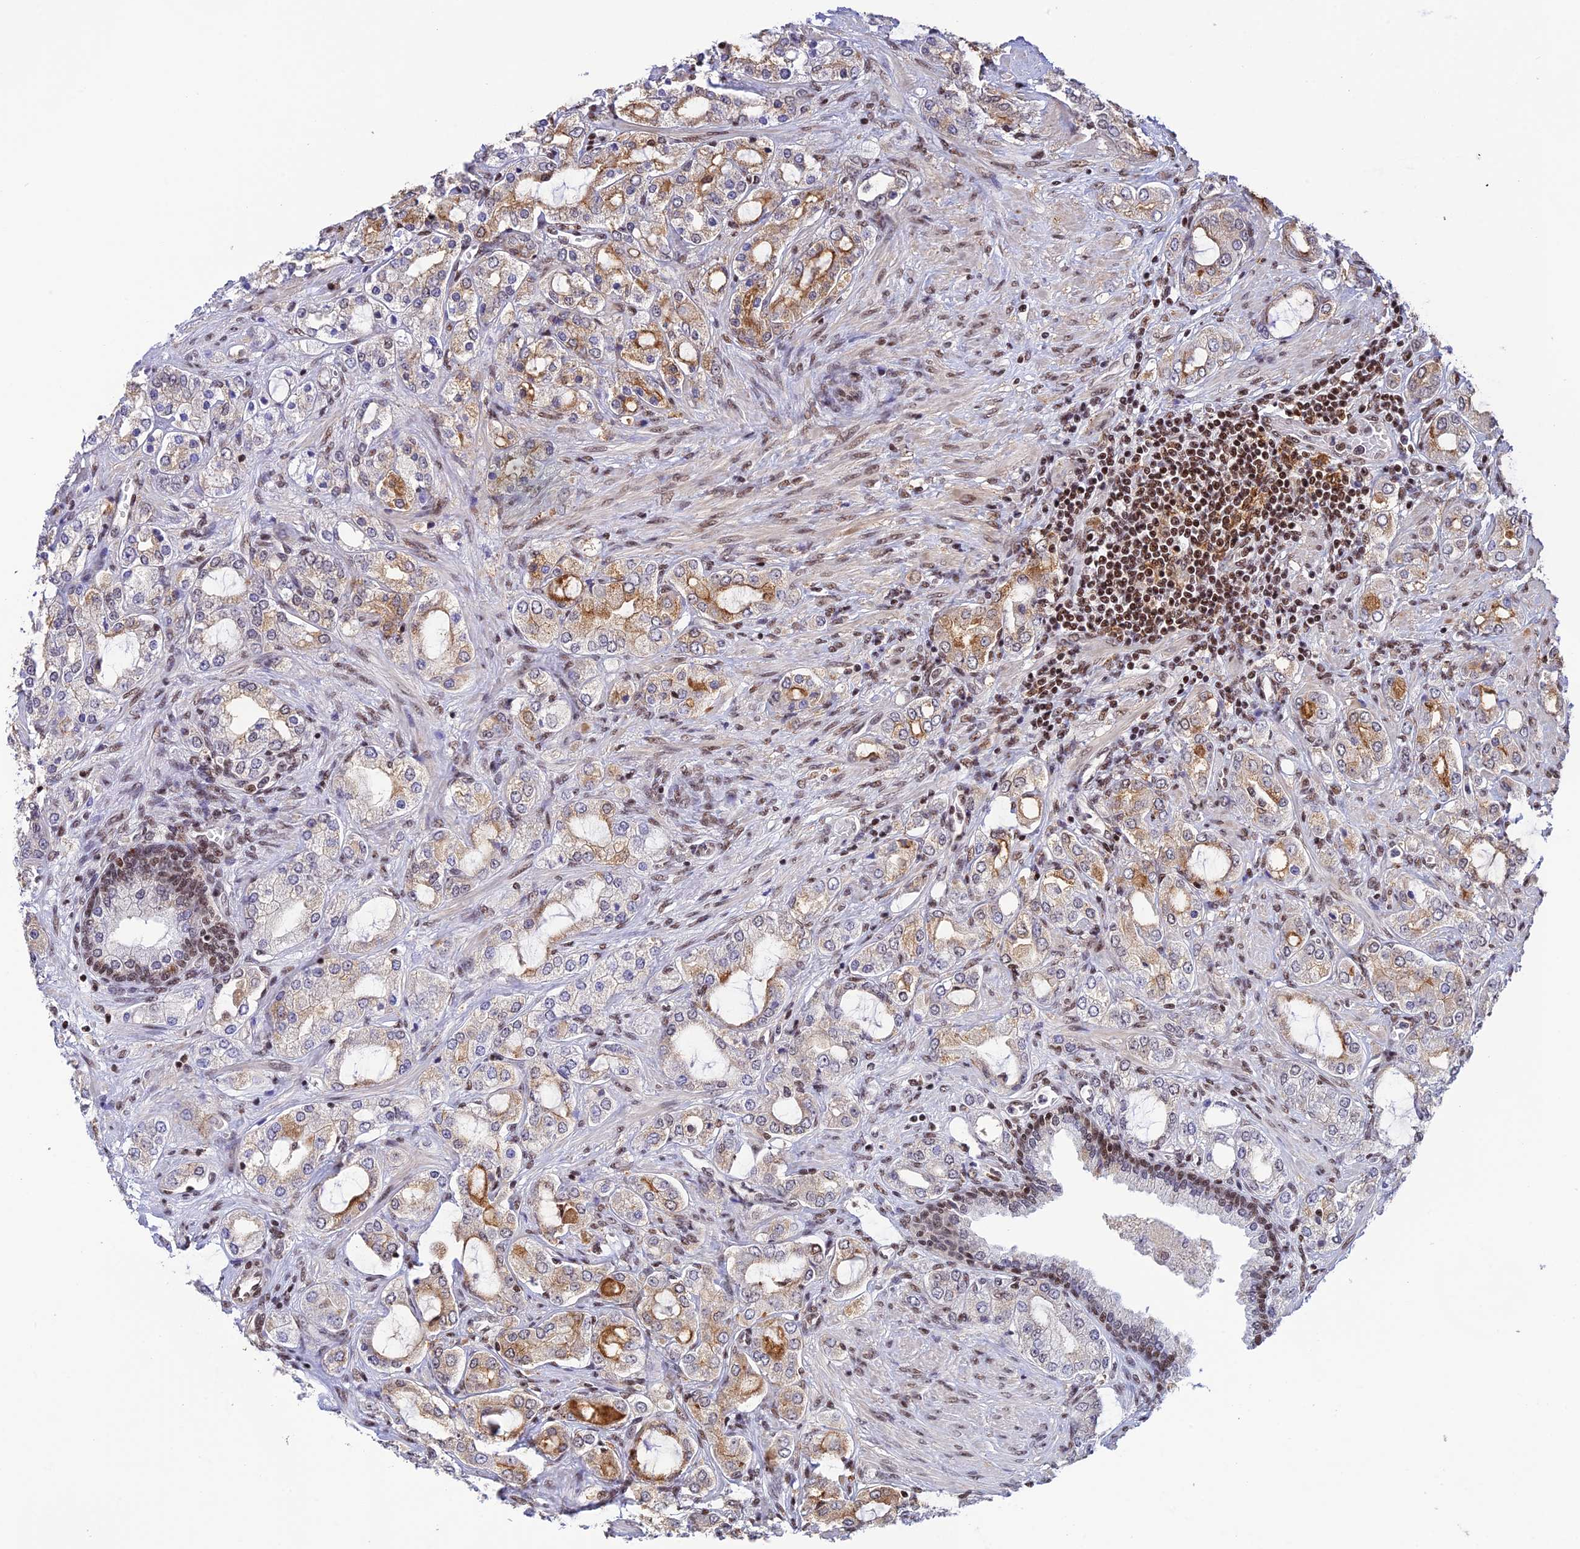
{"staining": {"intensity": "moderate", "quantity": "<25%", "location": "cytoplasmic/membranous"}, "tissue": "prostate cancer", "cell_type": "Tumor cells", "image_type": "cancer", "snomed": [{"axis": "morphology", "description": "Adenocarcinoma, High grade"}, {"axis": "topography", "description": "Prostate"}], "caption": "This is an image of IHC staining of prostate cancer (high-grade adenocarcinoma), which shows moderate positivity in the cytoplasmic/membranous of tumor cells.", "gene": "THAP11", "patient": {"sex": "male", "age": 64}}